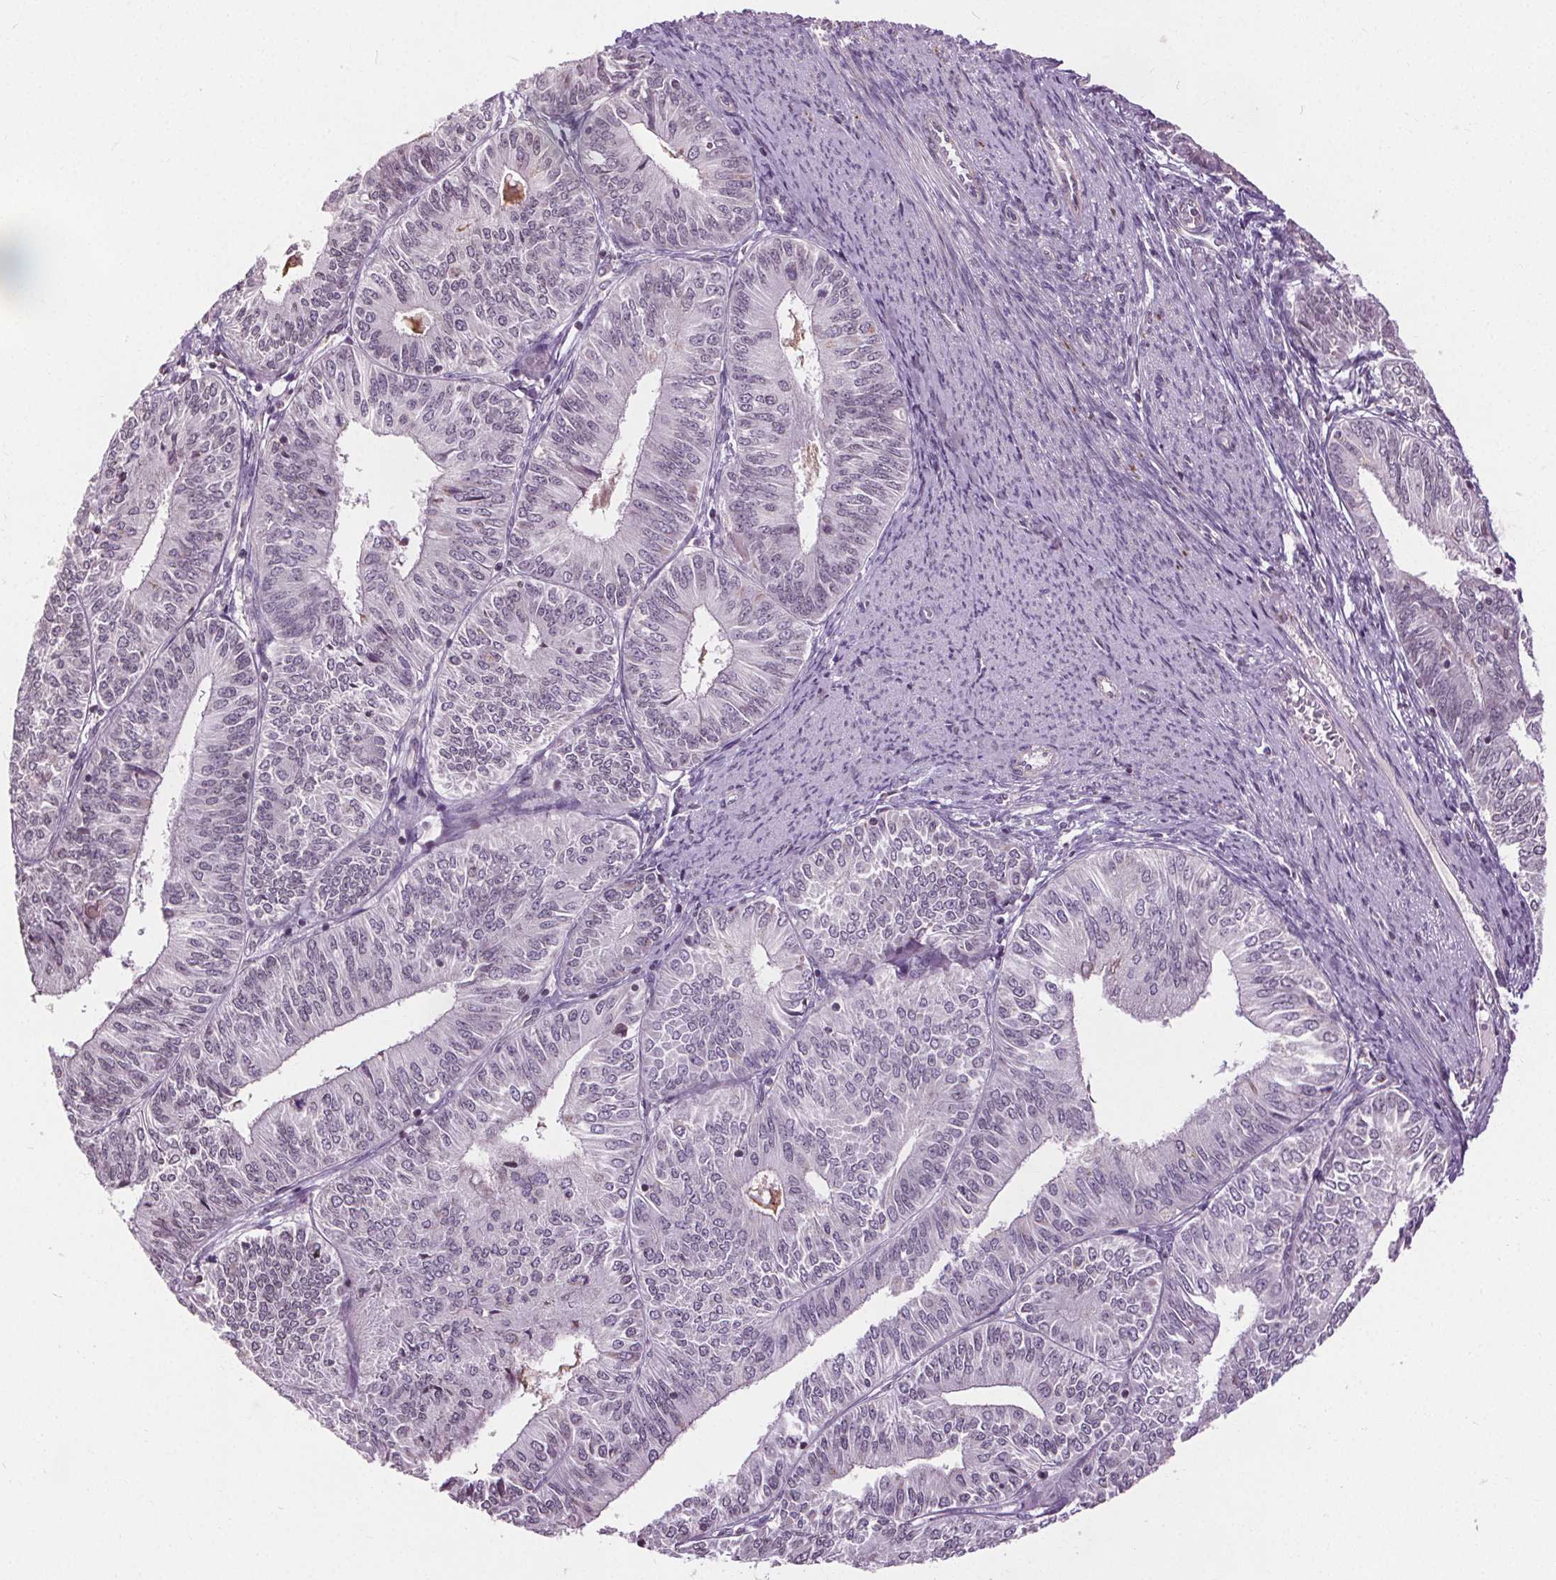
{"staining": {"intensity": "negative", "quantity": "none", "location": "none"}, "tissue": "endometrial cancer", "cell_type": "Tumor cells", "image_type": "cancer", "snomed": [{"axis": "morphology", "description": "Adenocarcinoma, NOS"}, {"axis": "topography", "description": "Endometrium"}], "caption": "Tumor cells show no significant protein positivity in endometrial cancer. (Stains: DAB IHC with hematoxylin counter stain, Microscopy: brightfield microscopy at high magnification).", "gene": "LFNG", "patient": {"sex": "female", "age": 58}}